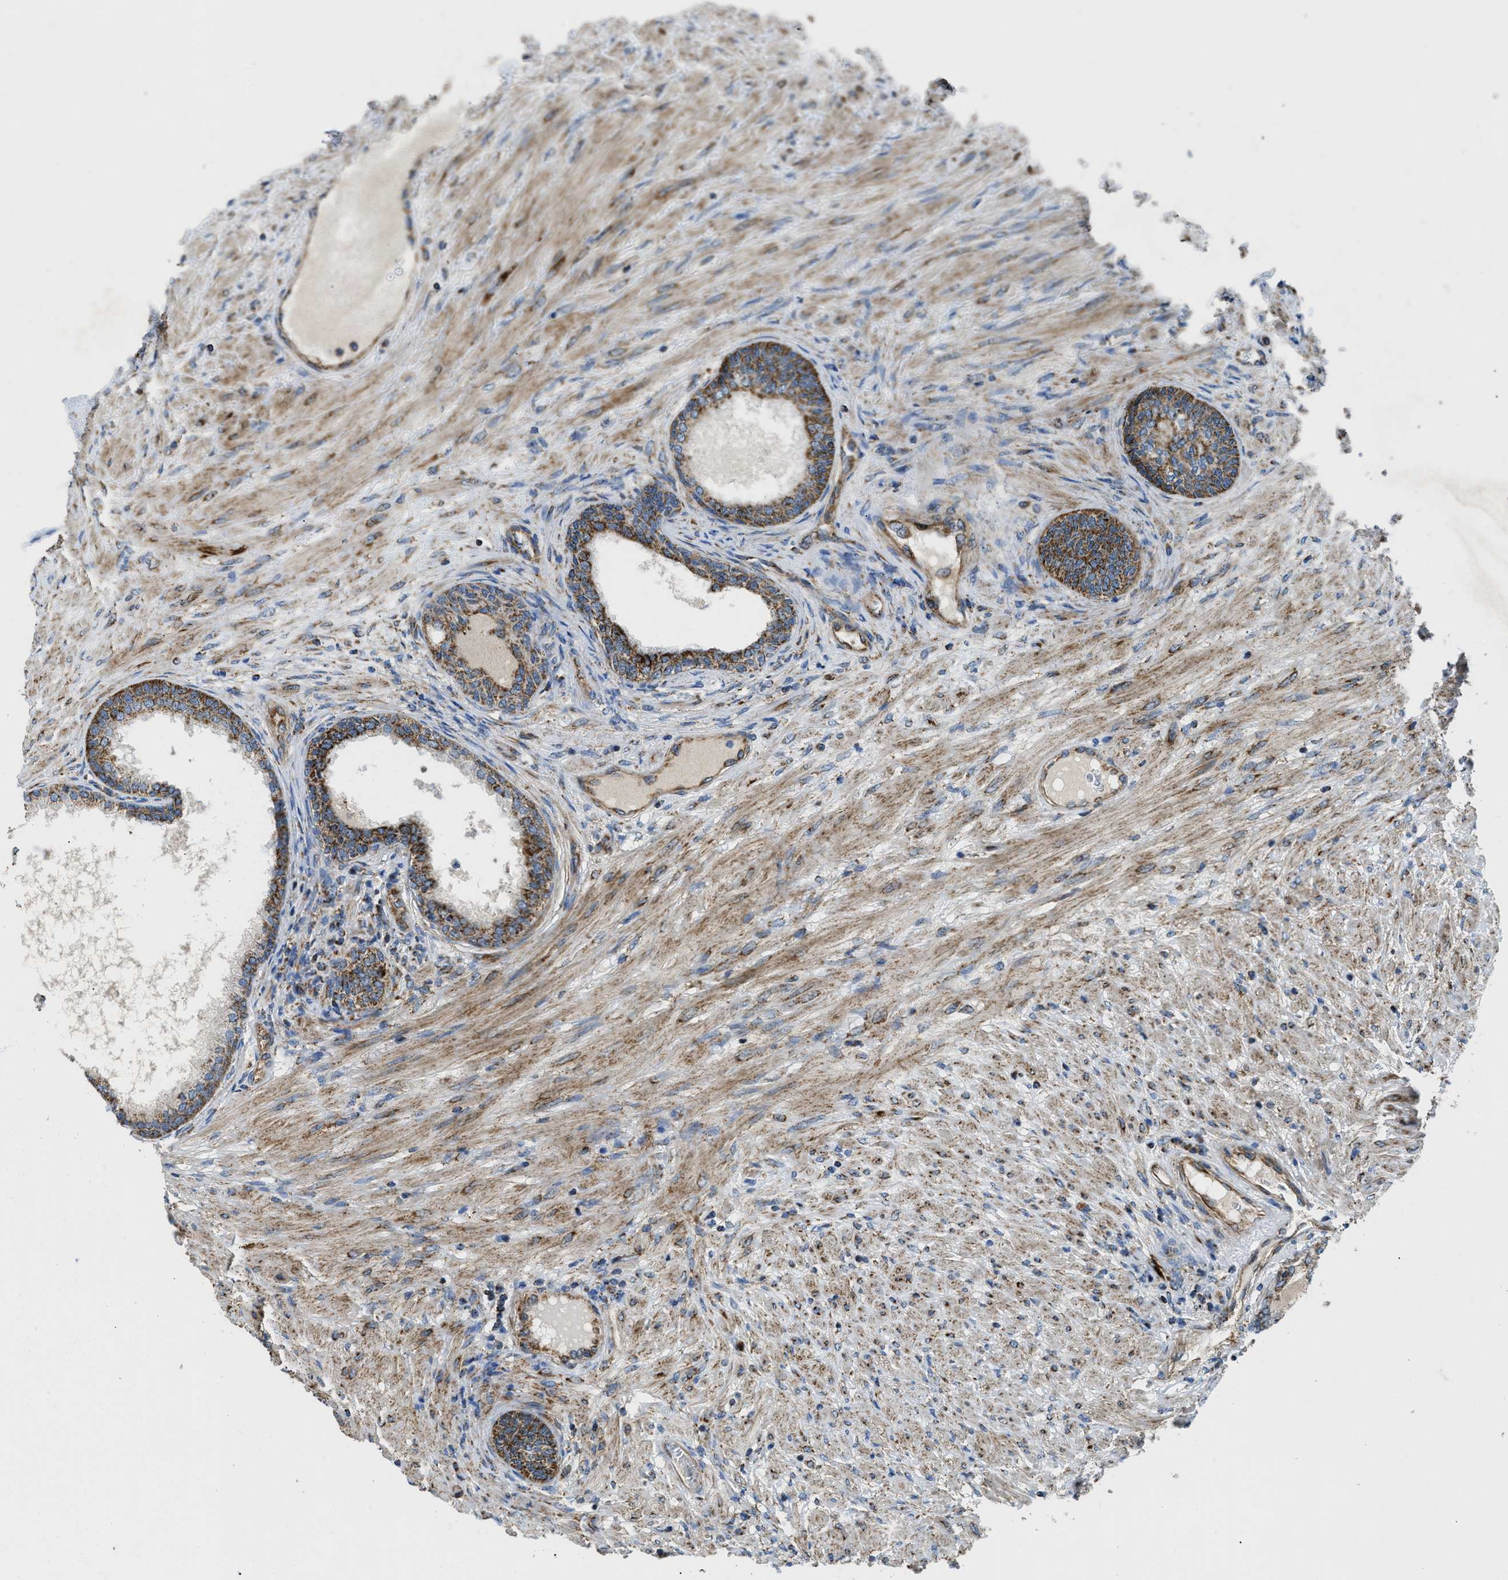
{"staining": {"intensity": "moderate", "quantity": ">75%", "location": "cytoplasmic/membranous"}, "tissue": "prostate", "cell_type": "Glandular cells", "image_type": "normal", "snomed": [{"axis": "morphology", "description": "Normal tissue, NOS"}, {"axis": "topography", "description": "Prostate"}], "caption": "IHC staining of unremarkable prostate, which reveals medium levels of moderate cytoplasmic/membranous positivity in approximately >75% of glandular cells indicating moderate cytoplasmic/membranous protein expression. The staining was performed using DAB (3,3'-diaminobenzidine) (brown) for protein detection and nuclei were counterstained in hematoxylin (blue).", "gene": "STK33", "patient": {"sex": "male", "age": 76}}